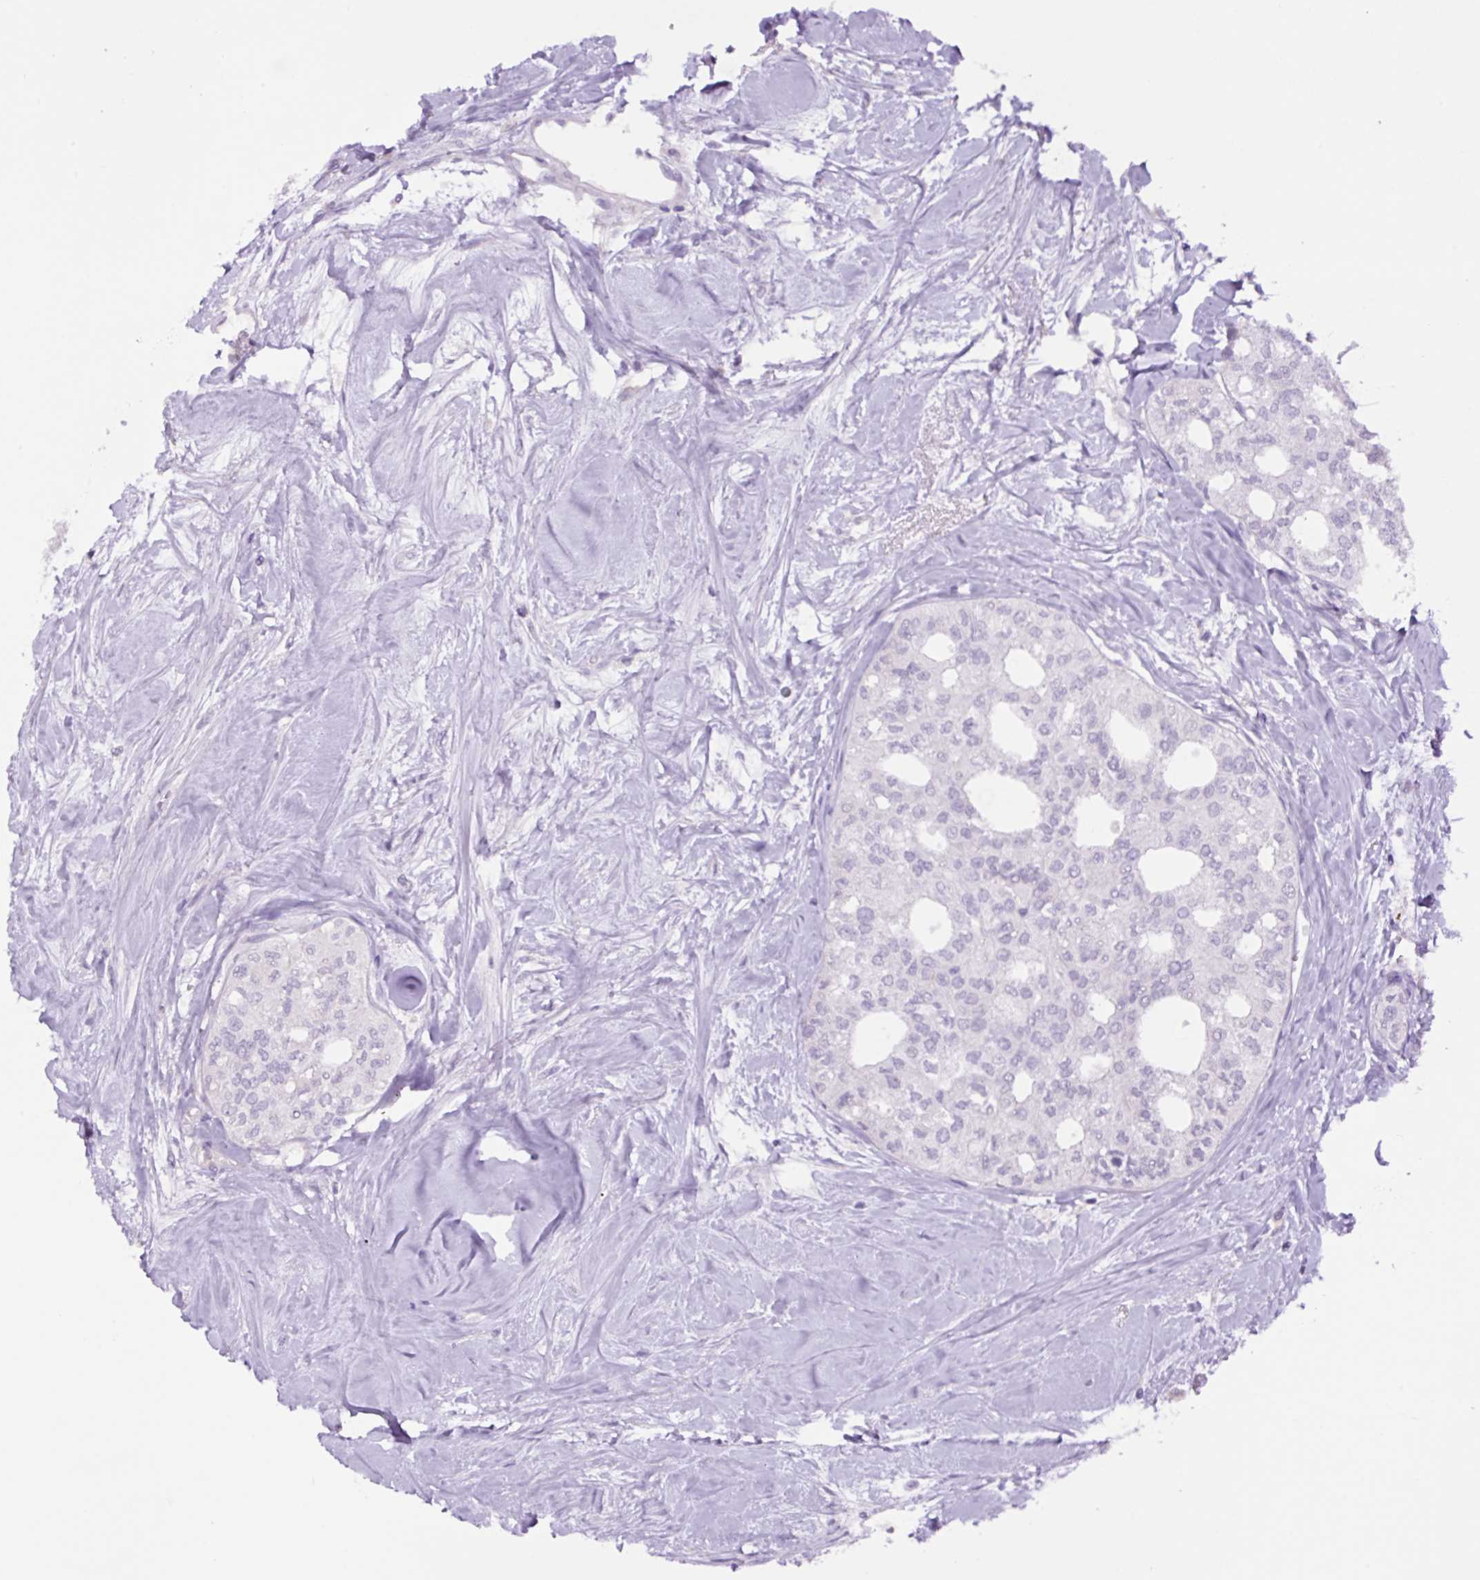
{"staining": {"intensity": "negative", "quantity": "none", "location": "none"}, "tissue": "thyroid cancer", "cell_type": "Tumor cells", "image_type": "cancer", "snomed": [{"axis": "morphology", "description": "Follicular adenoma carcinoma, NOS"}, {"axis": "topography", "description": "Thyroid gland"}], "caption": "High power microscopy image of an IHC photomicrograph of thyroid follicular adenoma carcinoma, revealing no significant expression in tumor cells.", "gene": "MFSD3", "patient": {"sex": "male", "age": 75}}